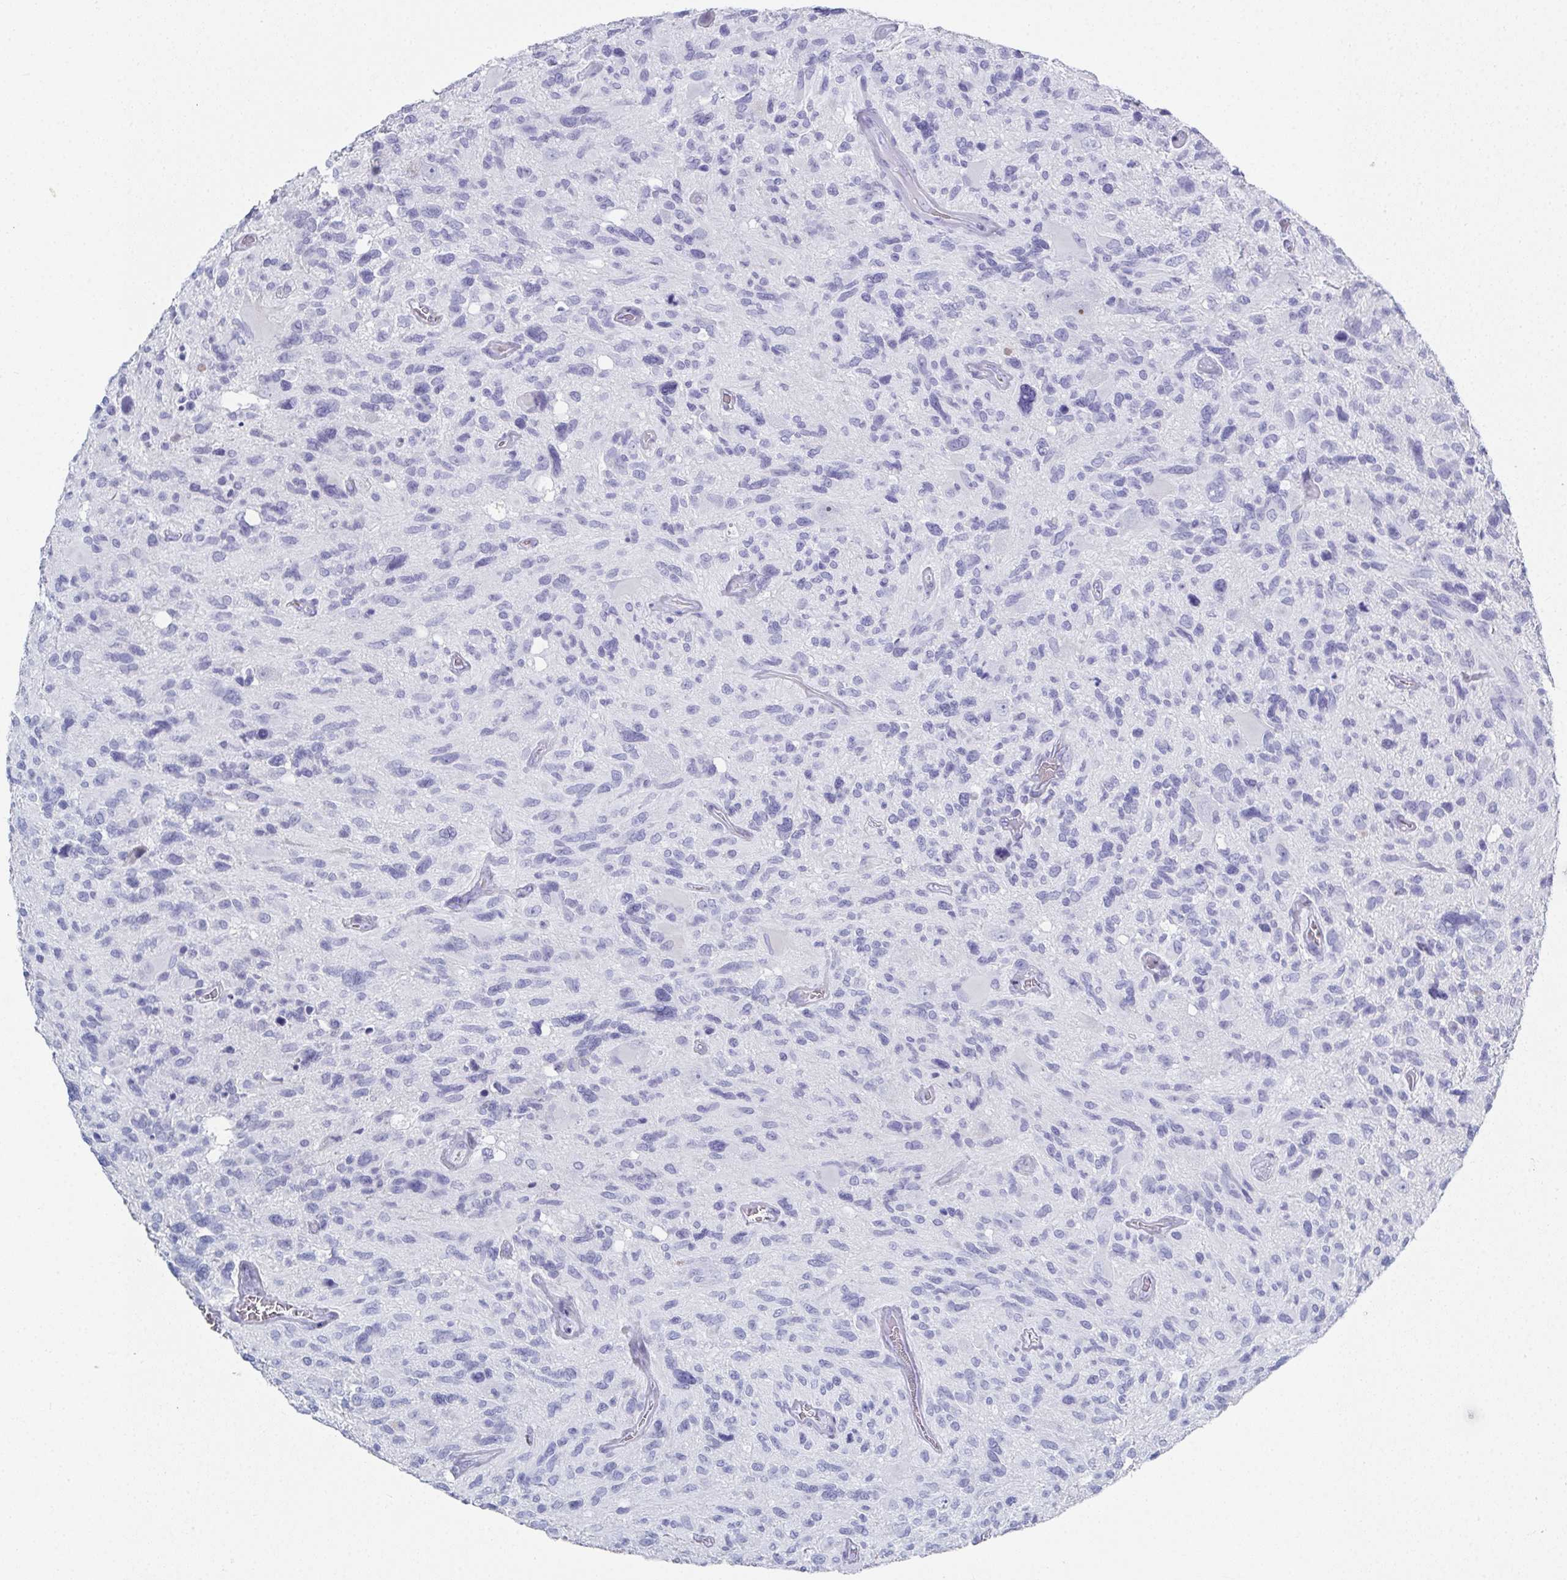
{"staining": {"intensity": "negative", "quantity": "none", "location": "none"}, "tissue": "glioma", "cell_type": "Tumor cells", "image_type": "cancer", "snomed": [{"axis": "morphology", "description": "Glioma, malignant, High grade"}, {"axis": "topography", "description": "Brain"}], "caption": "Immunohistochemistry of human malignant glioma (high-grade) reveals no positivity in tumor cells.", "gene": "SYCP1", "patient": {"sex": "male", "age": 49}}